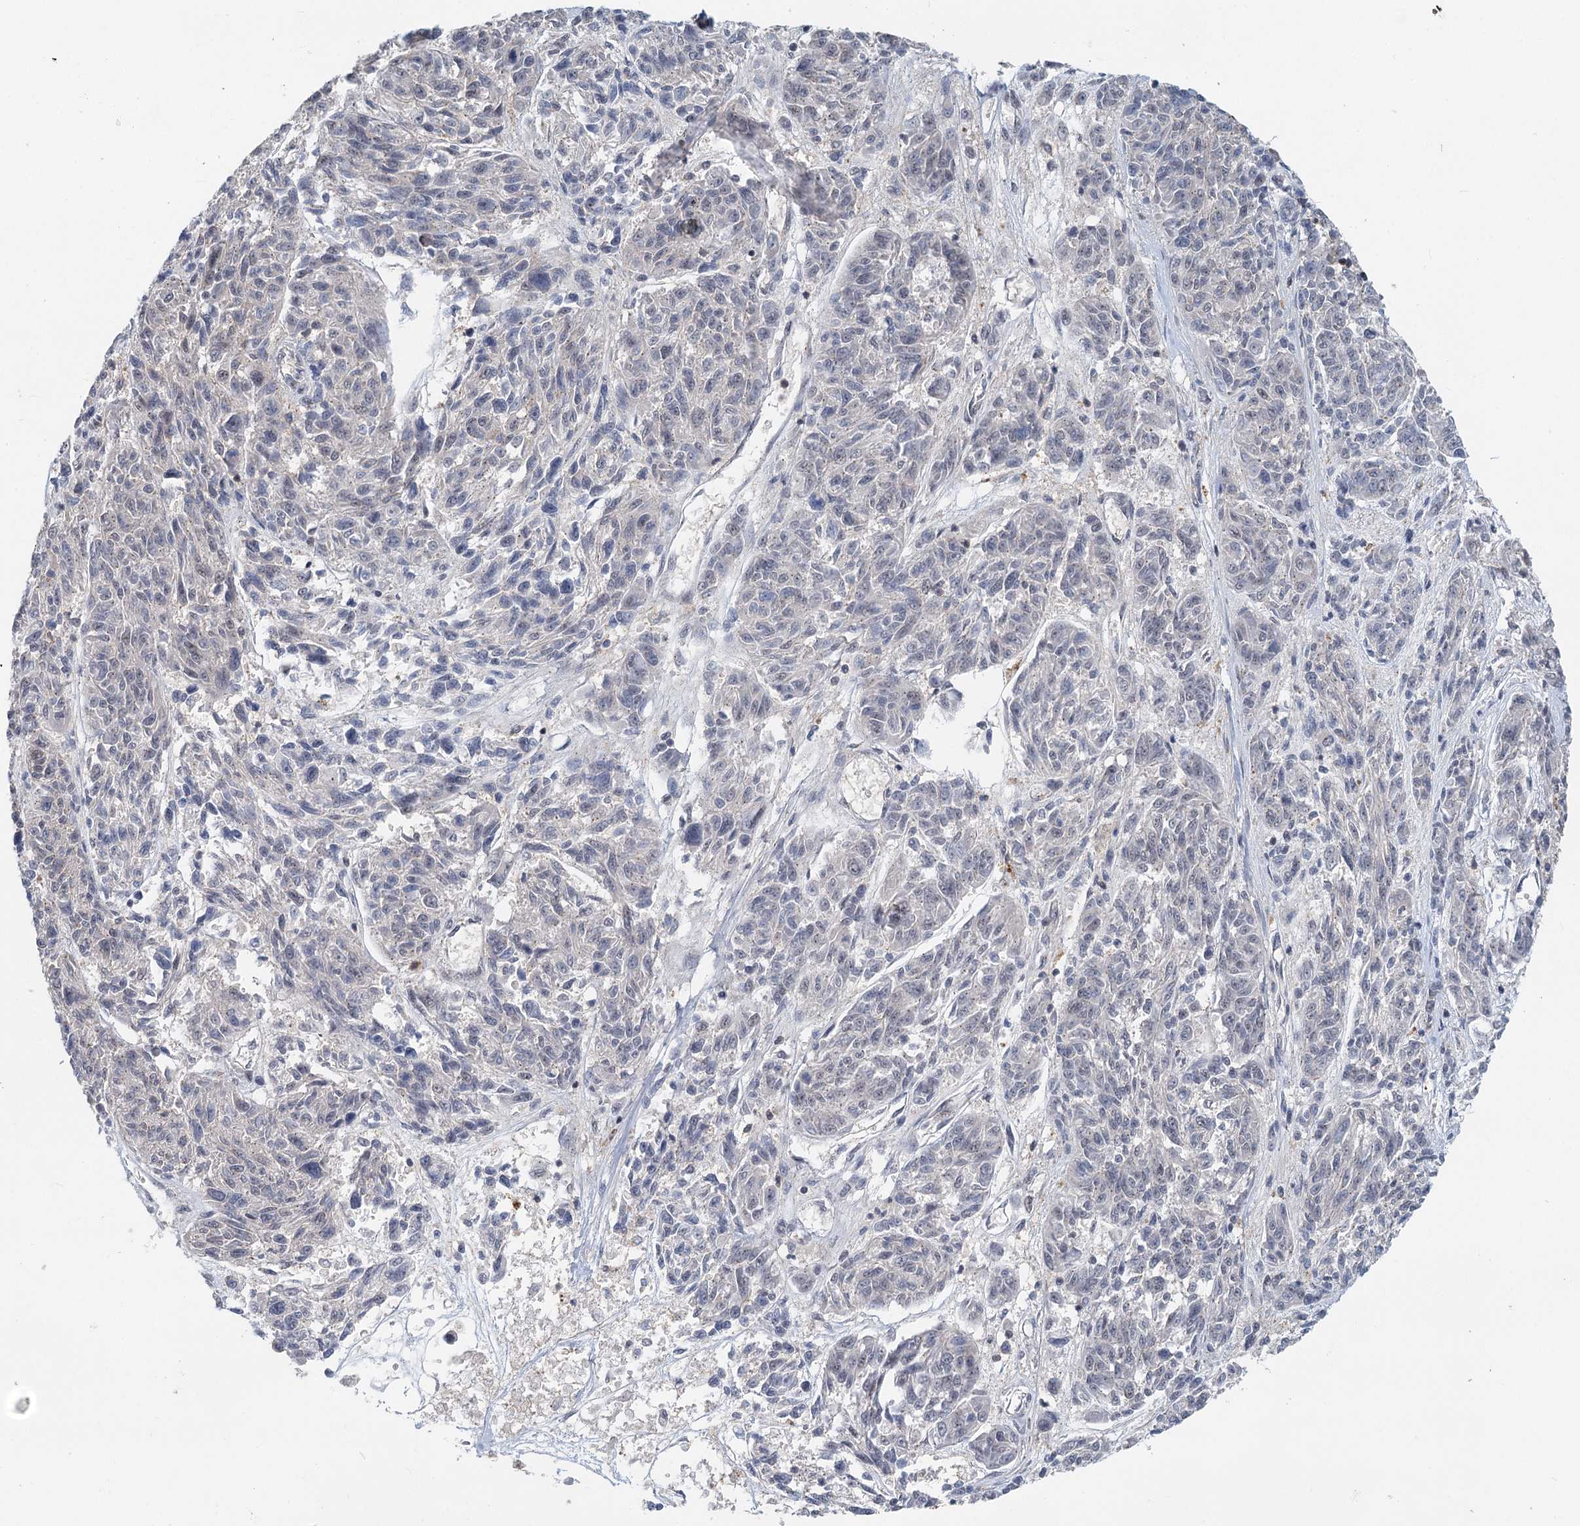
{"staining": {"intensity": "negative", "quantity": "none", "location": "none"}, "tissue": "melanoma", "cell_type": "Tumor cells", "image_type": "cancer", "snomed": [{"axis": "morphology", "description": "Malignant melanoma, NOS"}, {"axis": "topography", "description": "Skin"}], "caption": "Malignant melanoma stained for a protein using immunohistochemistry (IHC) displays no staining tumor cells.", "gene": "CDC42SE2", "patient": {"sex": "male", "age": 53}}